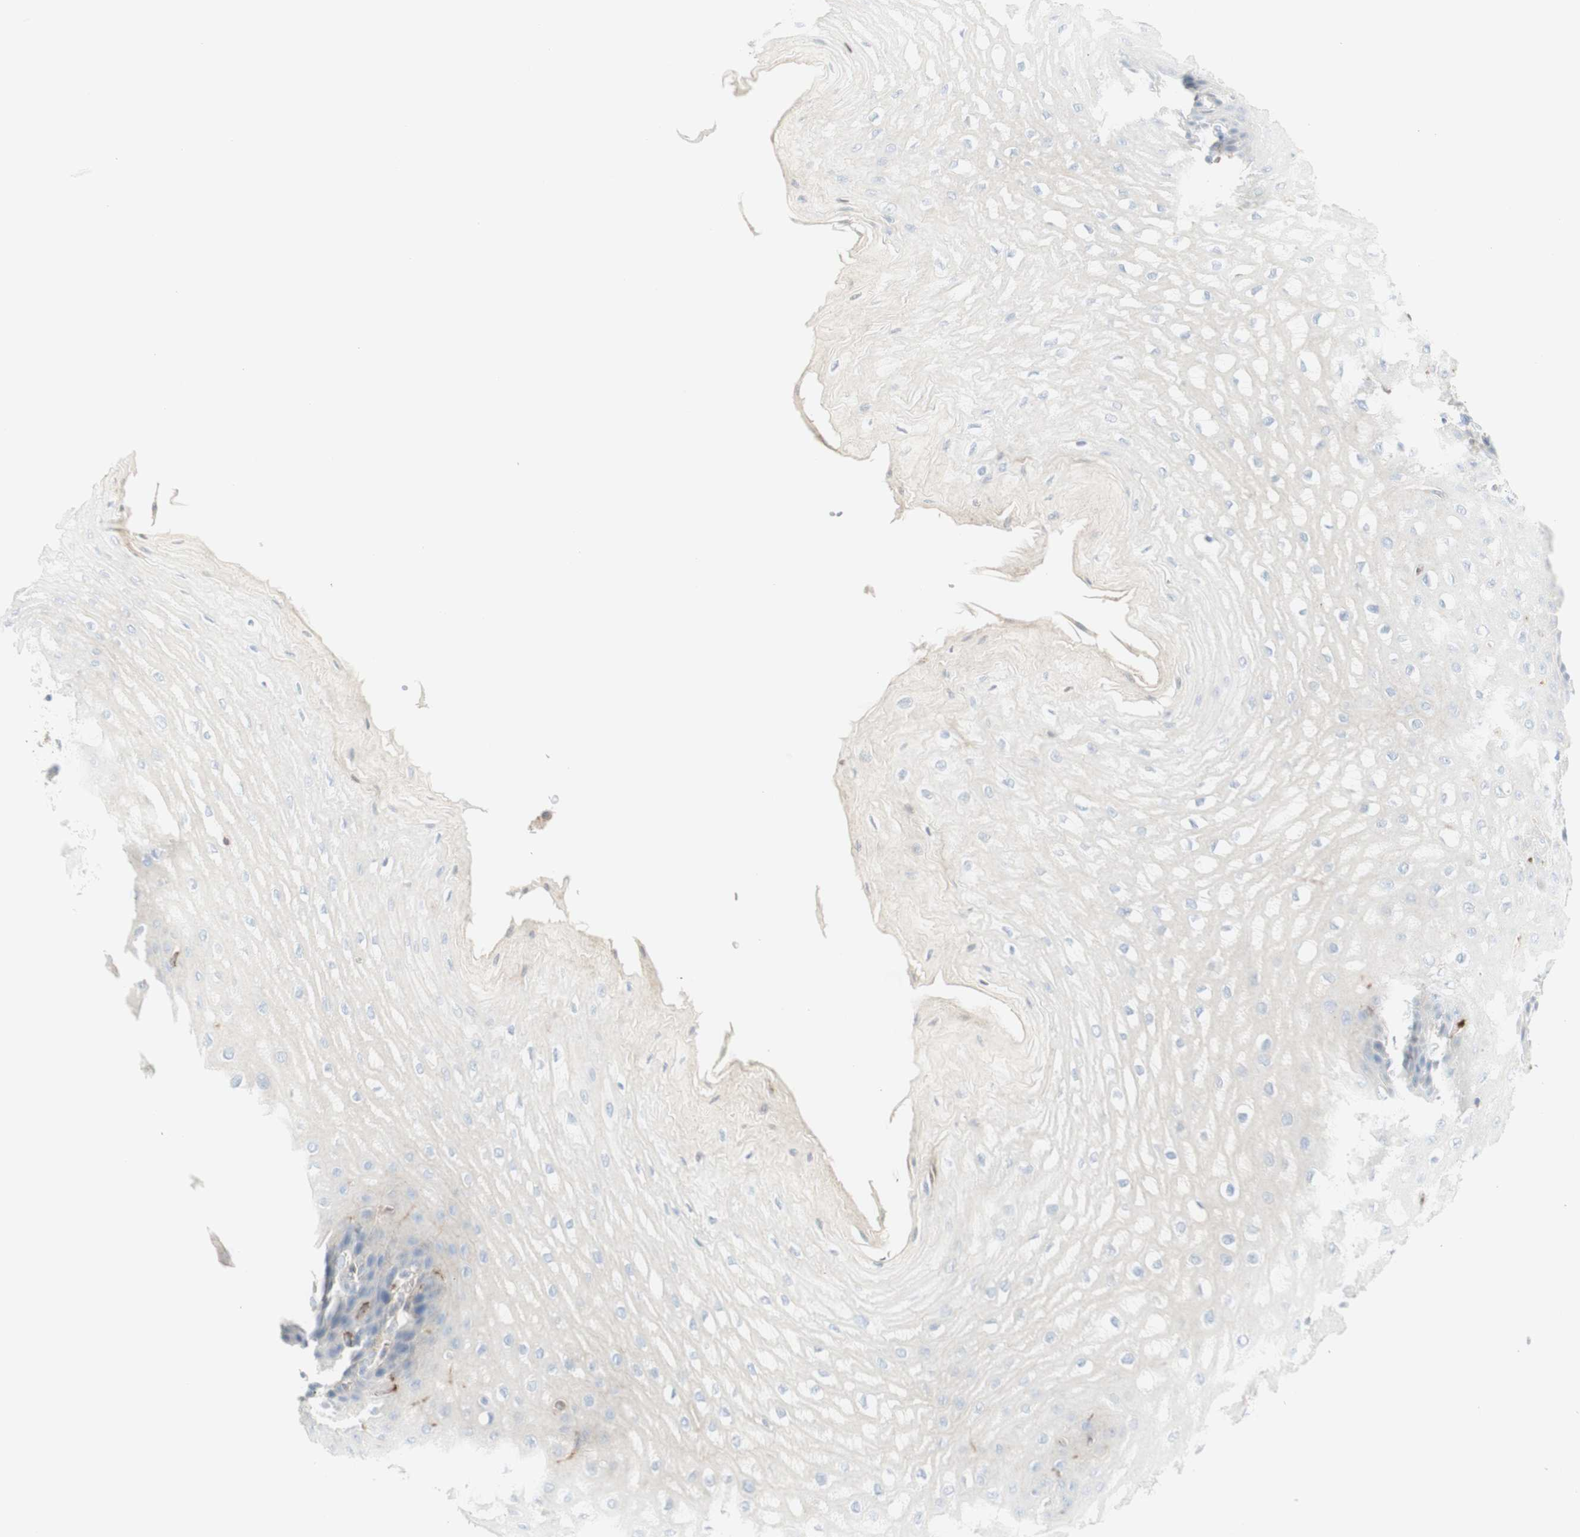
{"staining": {"intensity": "negative", "quantity": "none", "location": "none"}, "tissue": "esophagus", "cell_type": "Squamous epithelial cells", "image_type": "normal", "snomed": [{"axis": "morphology", "description": "Normal tissue, NOS"}, {"axis": "topography", "description": "Esophagus"}], "caption": "This image is of normal esophagus stained with IHC to label a protein in brown with the nuclei are counter-stained blue. There is no expression in squamous epithelial cells.", "gene": "MDK", "patient": {"sex": "male", "age": 54}}